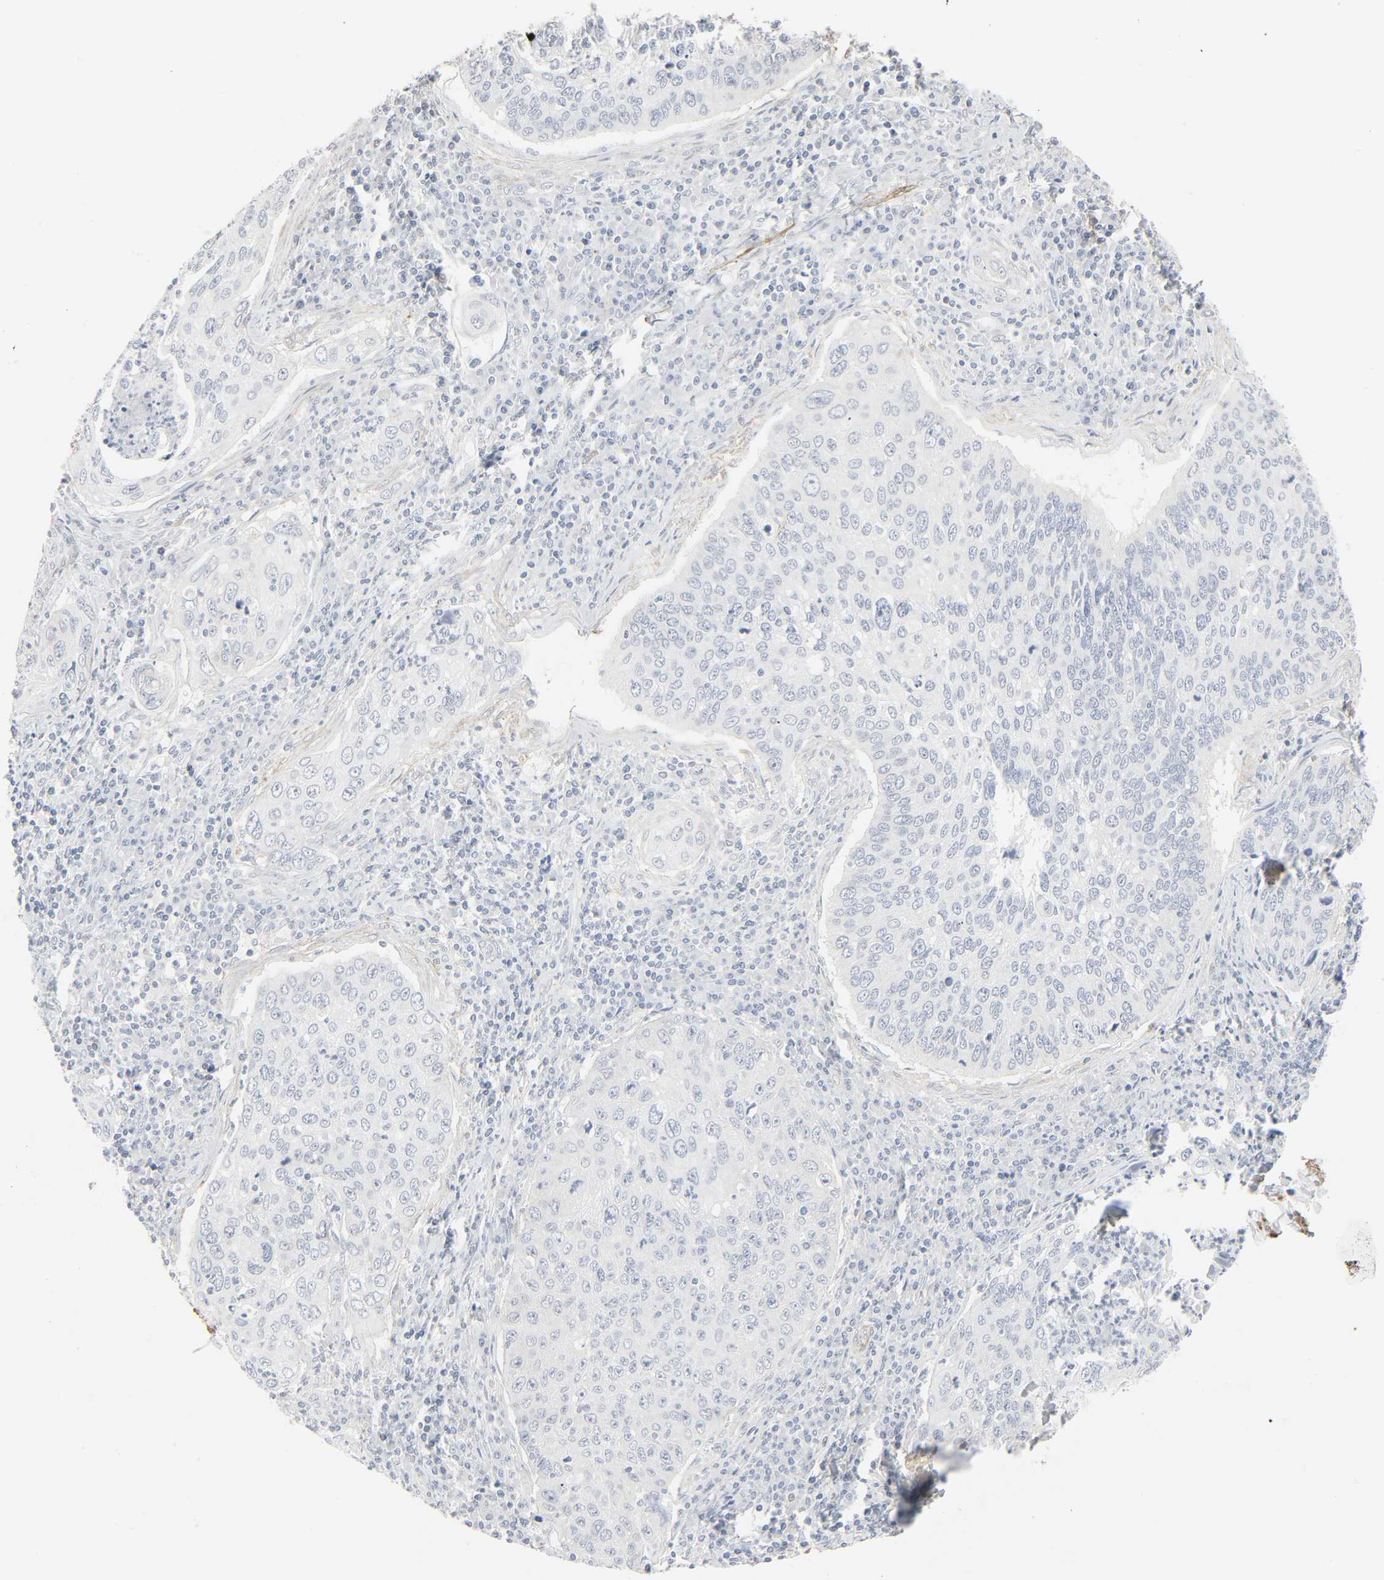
{"staining": {"intensity": "negative", "quantity": "none", "location": "none"}, "tissue": "cervical cancer", "cell_type": "Tumor cells", "image_type": "cancer", "snomed": [{"axis": "morphology", "description": "Squamous cell carcinoma, NOS"}, {"axis": "topography", "description": "Cervix"}], "caption": "A high-resolution image shows immunohistochemistry (IHC) staining of cervical cancer (squamous cell carcinoma), which shows no significant positivity in tumor cells. The staining was performed using DAB to visualize the protein expression in brown, while the nuclei were stained in blue with hematoxylin (Magnification: 20x).", "gene": "ZBTB16", "patient": {"sex": "female", "age": 53}}